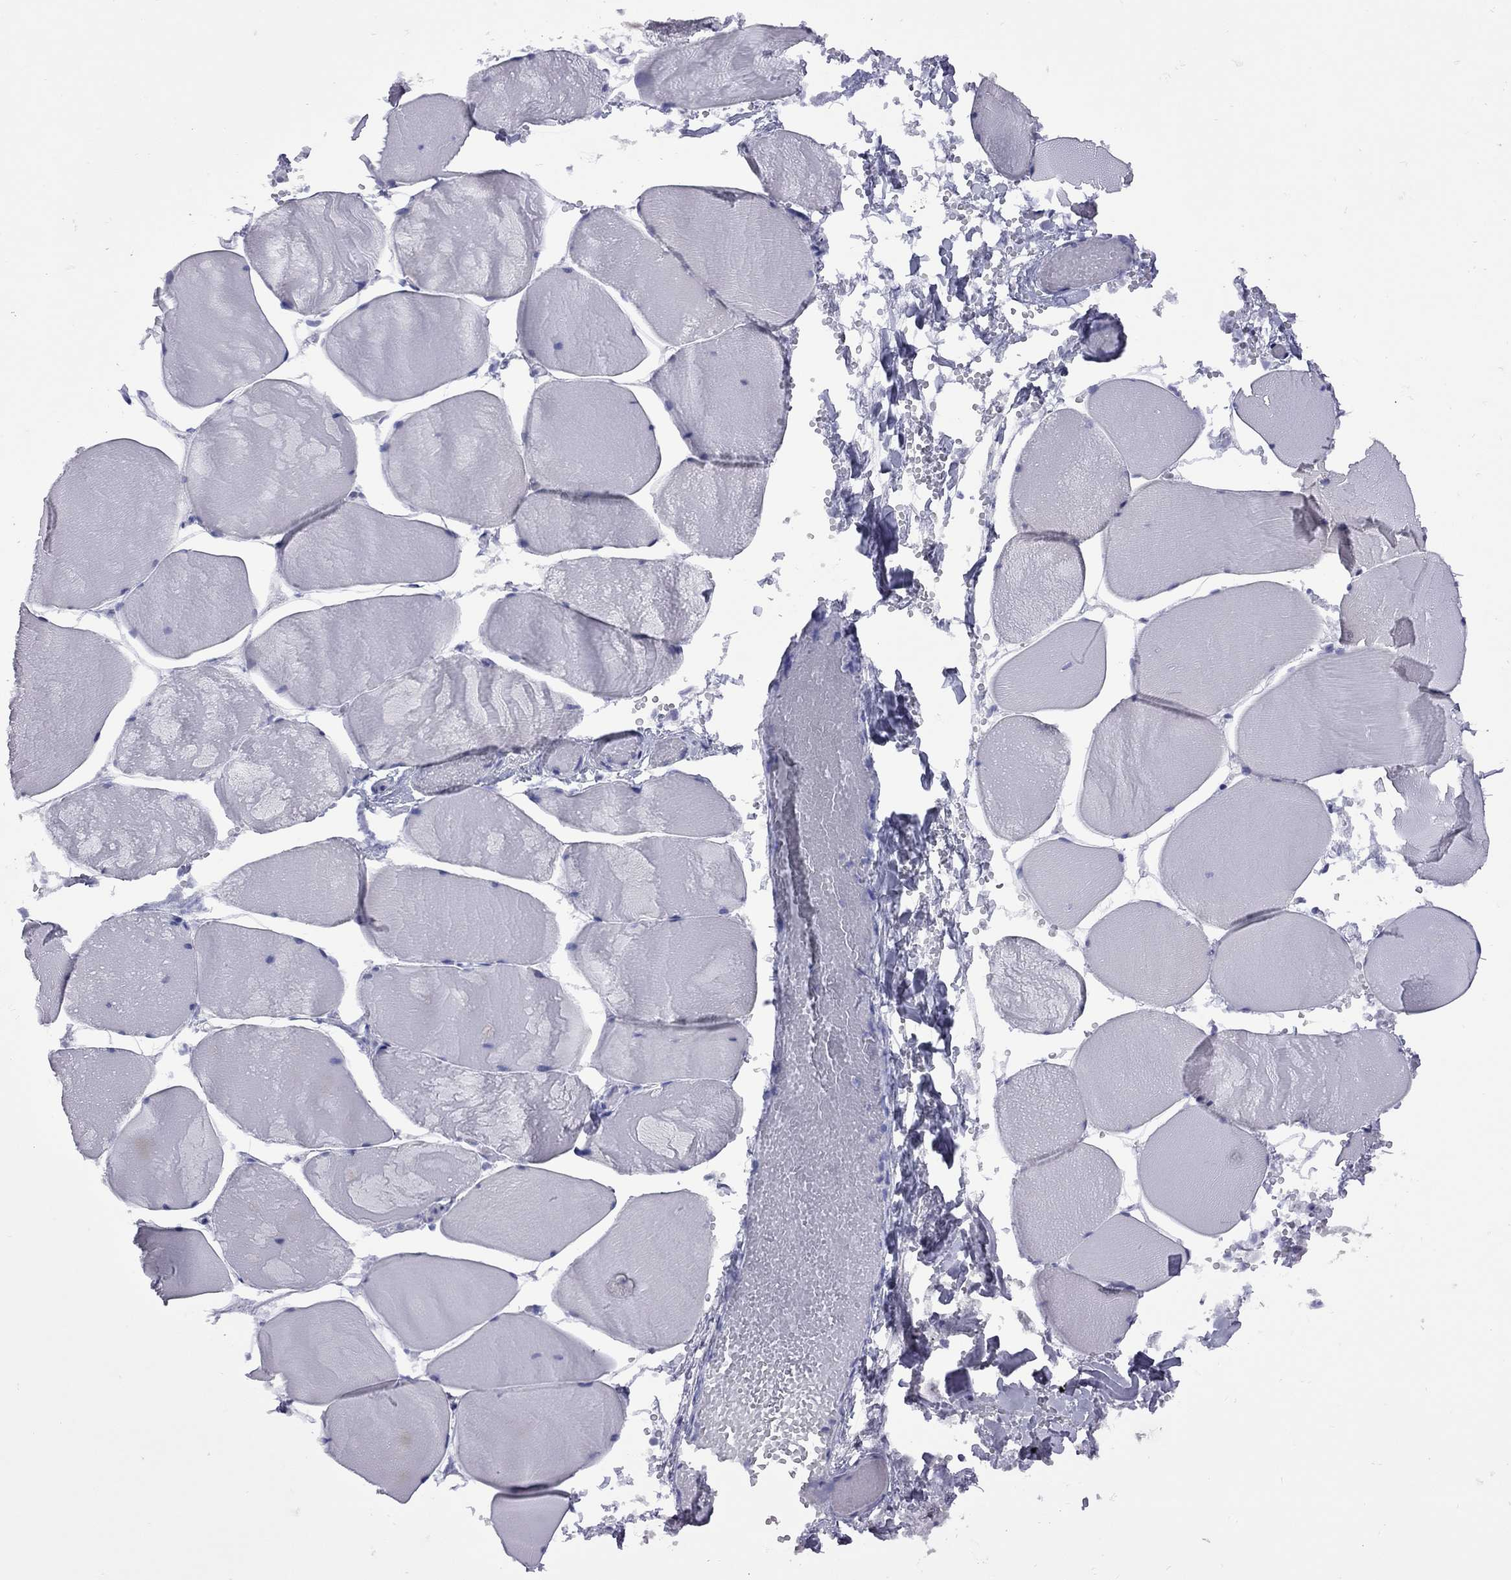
{"staining": {"intensity": "negative", "quantity": "none", "location": "none"}, "tissue": "skeletal muscle", "cell_type": "Myocytes", "image_type": "normal", "snomed": [{"axis": "morphology", "description": "Normal tissue, NOS"}, {"axis": "morphology", "description": "Malignant melanoma, Metastatic site"}, {"axis": "topography", "description": "Skeletal muscle"}], "caption": "Immunohistochemical staining of normal human skeletal muscle exhibits no significant staining in myocytes.", "gene": "EPPIN", "patient": {"sex": "male", "age": 50}}